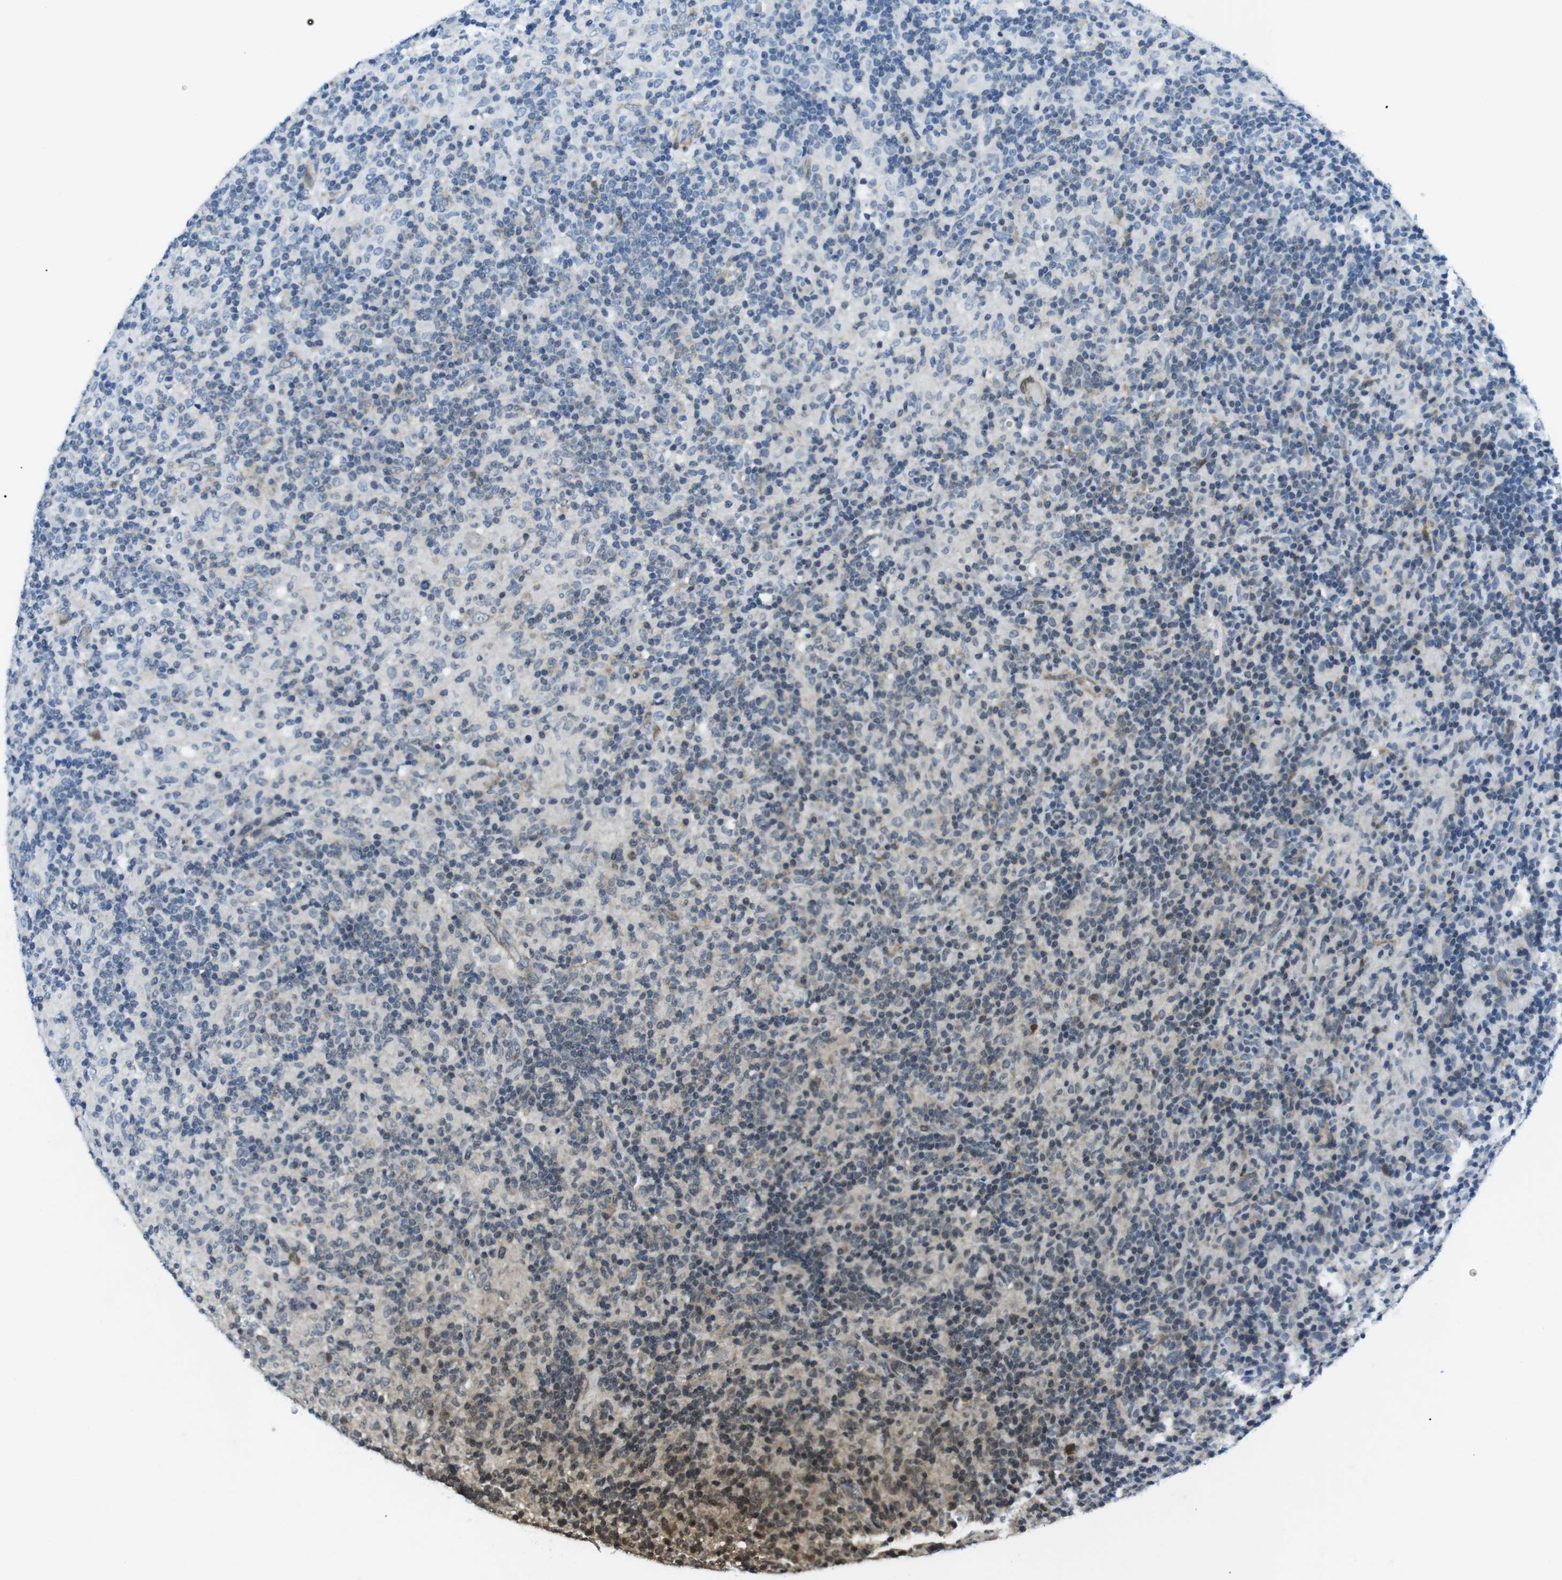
{"staining": {"intensity": "negative", "quantity": "none", "location": "none"}, "tissue": "lymphoma", "cell_type": "Tumor cells", "image_type": "cancer", "snomed": [{"axis": "morphology", "description": "Hodgkin's disease, NOS"}, {"axis": "topography", "description": "Lymph node"}], "caption": "Tumor cells are negative for protein expression in human lymphoma.", "gene": "PHLDA1", "patient": {"sex": "male", "age": 70}}